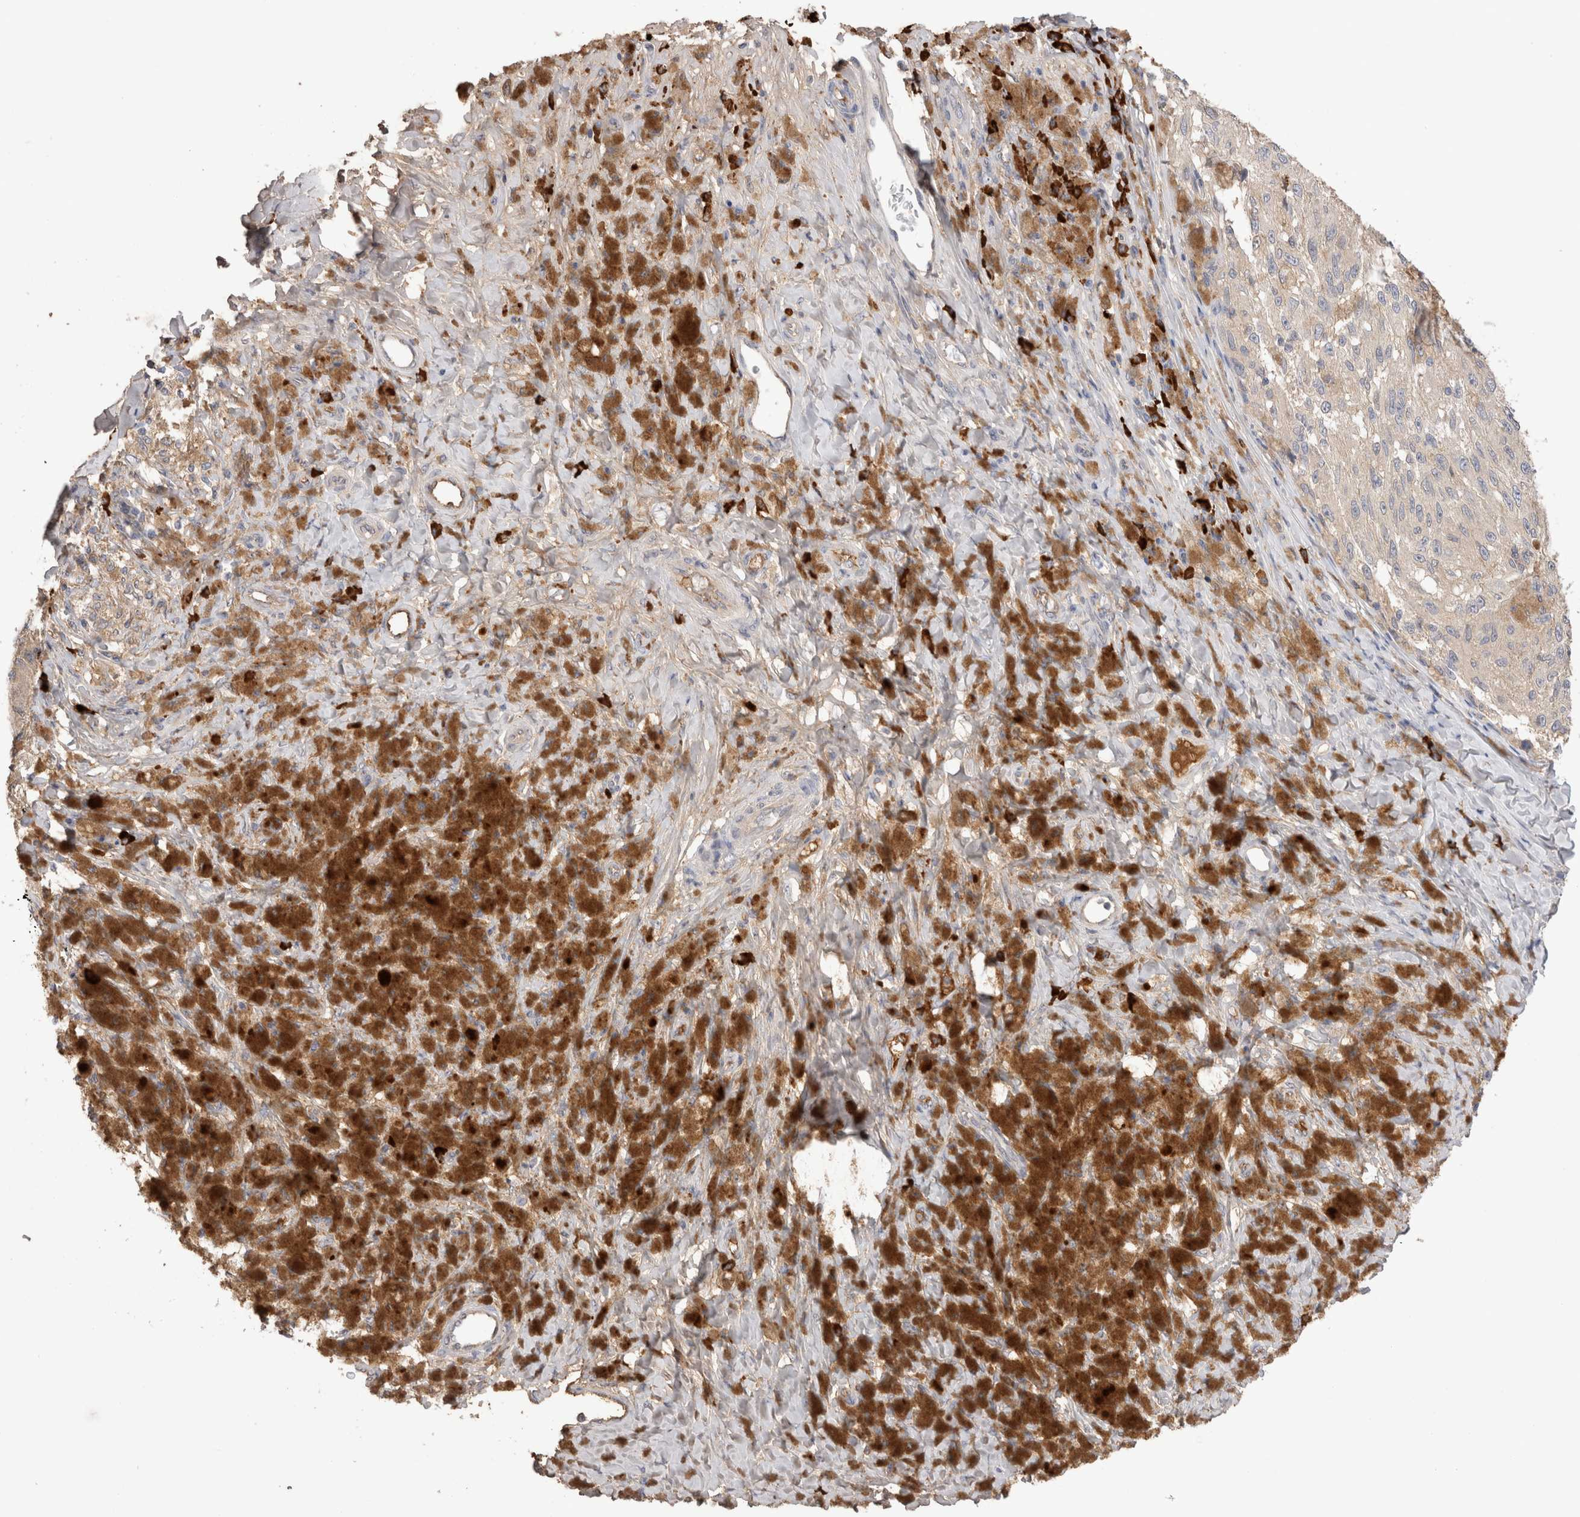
{"staining": {"intensity": "negative", "quantity": "none", "location": "none"}, "tissue": "melanoma", "cell_type": "Tumor cells", "image_type": "cancer", "snomed": [{"axis": "morphology", "description": "Malignant melanoma, NOS"}, {"axis": "topography", "description": "Skin"}], "caption": "An immunohistochemistry photomicrograph of malignant melanoma is shown. There is no staining in tumor cells of malignant melanoma.", "gene": "PPP3CC", "patient": {"sex": "female", "age": 73}}